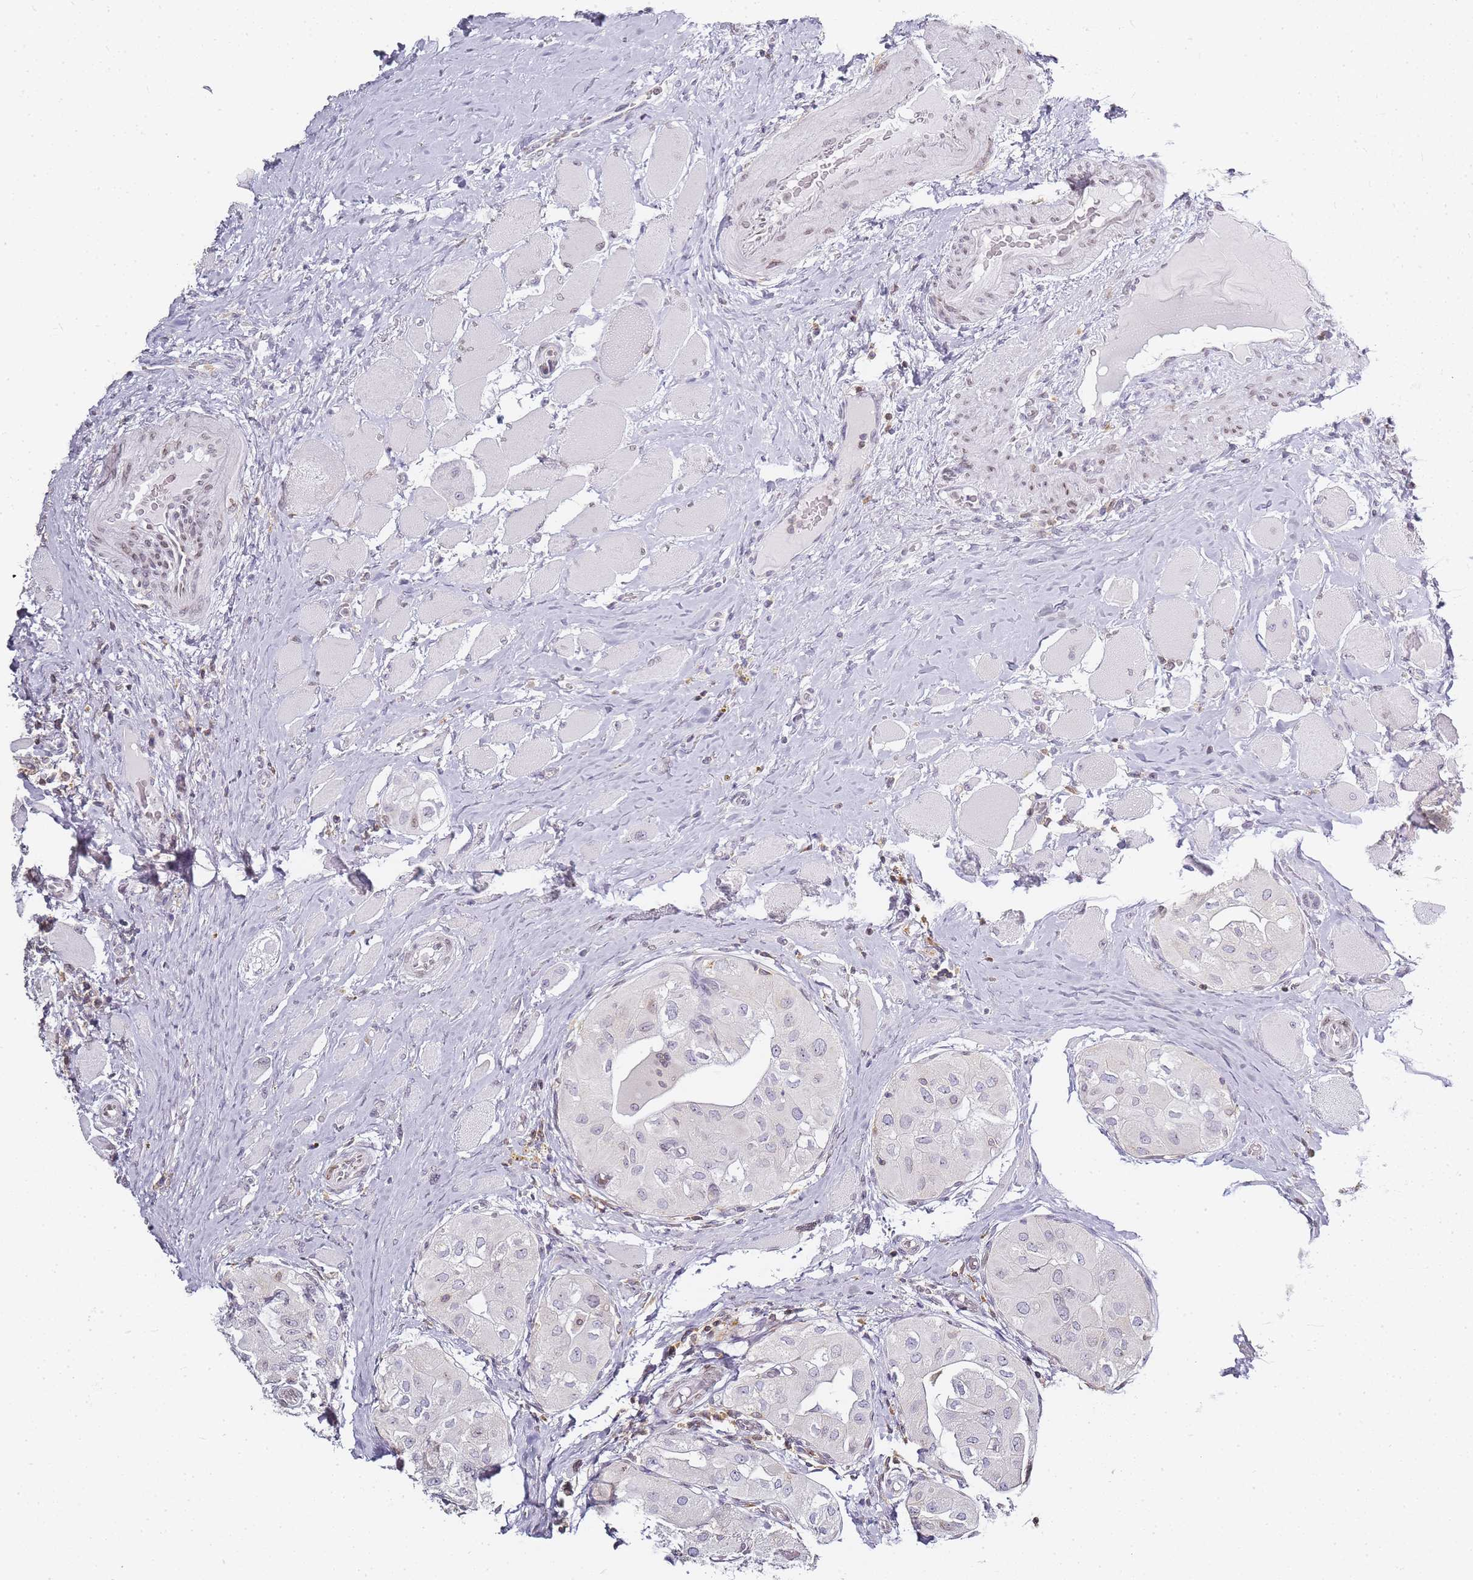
{"staining": {"intensity": "negative", "quantity": "none", "location": "none"}, "tissue": "thyroid cancer", "cell_type": "Tumor cells", "image_type": "cancer", "snomed": [{"axis": "morphology", "description": "Papillary adenocarcinoma, NOS"}, {"axis": "topography", "description": "Thyroid gland"}], "caption": "The immunohistochemistry (IHC) histopathology image has no significant staining in tumor cells of thyroid papillary adenocarcinoma tissue.", "gene": "JAKMIP1", "patient": {"sex": "female", "age": 59}}